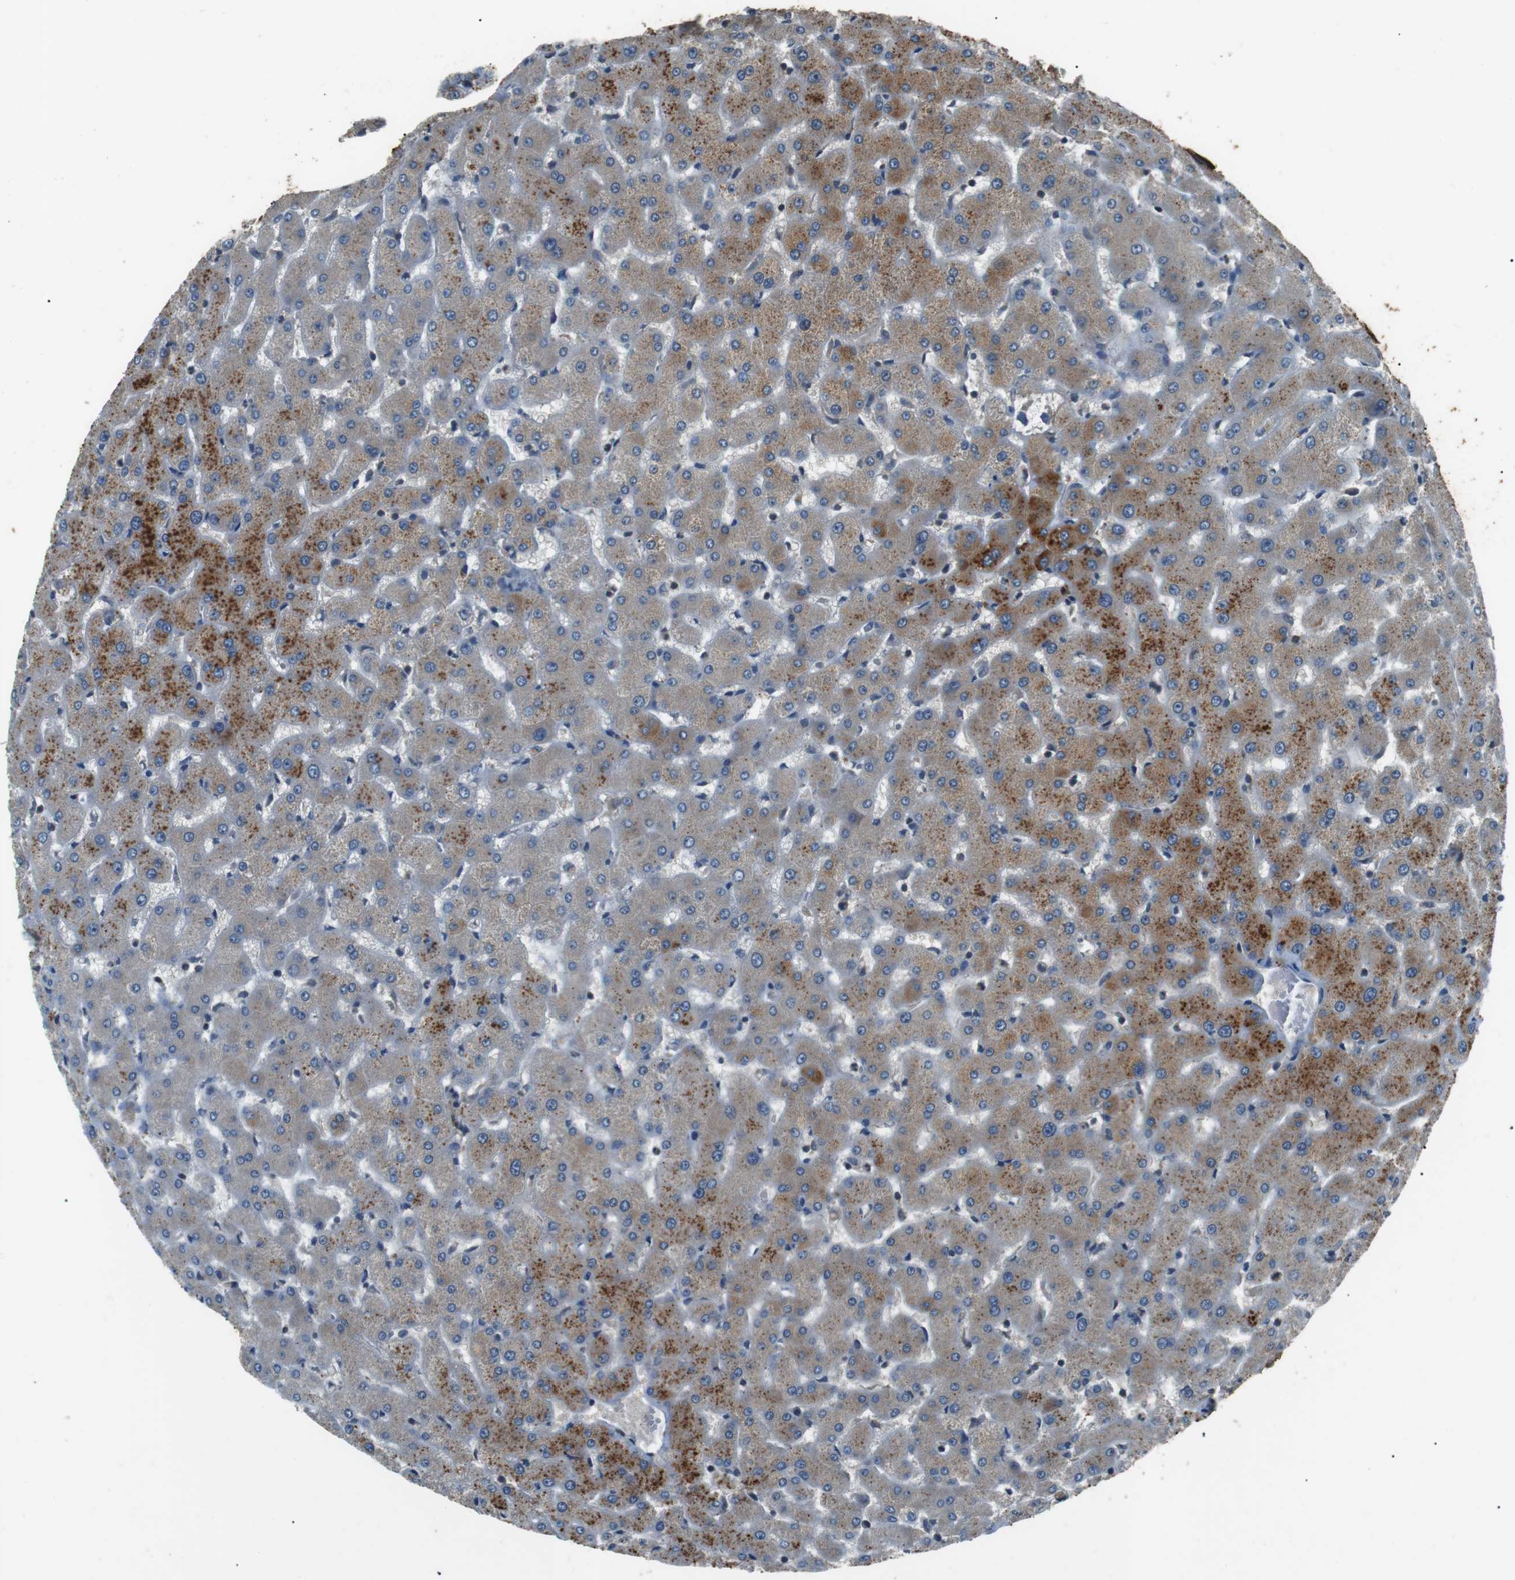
{"staining": {"intensity": "weak", "quantity": ">75%", "location": "cytoplasmic/membranous"}, "tissue": "liver", "cell_type": "Cholangiocytes", "image_type": "normal", "snomed": [{"axis": "morphology", "description": "Normal tissue, NOS"}, {"axis": "topography", "description": "Liver"}], "caption": "A brown stain highlights weak cytoplasmic/membranous expression of a protein in cholangiocytes of unremarkable liver.", "gene": "NEK7", "patient": {"sex": "female", "age": 63}}